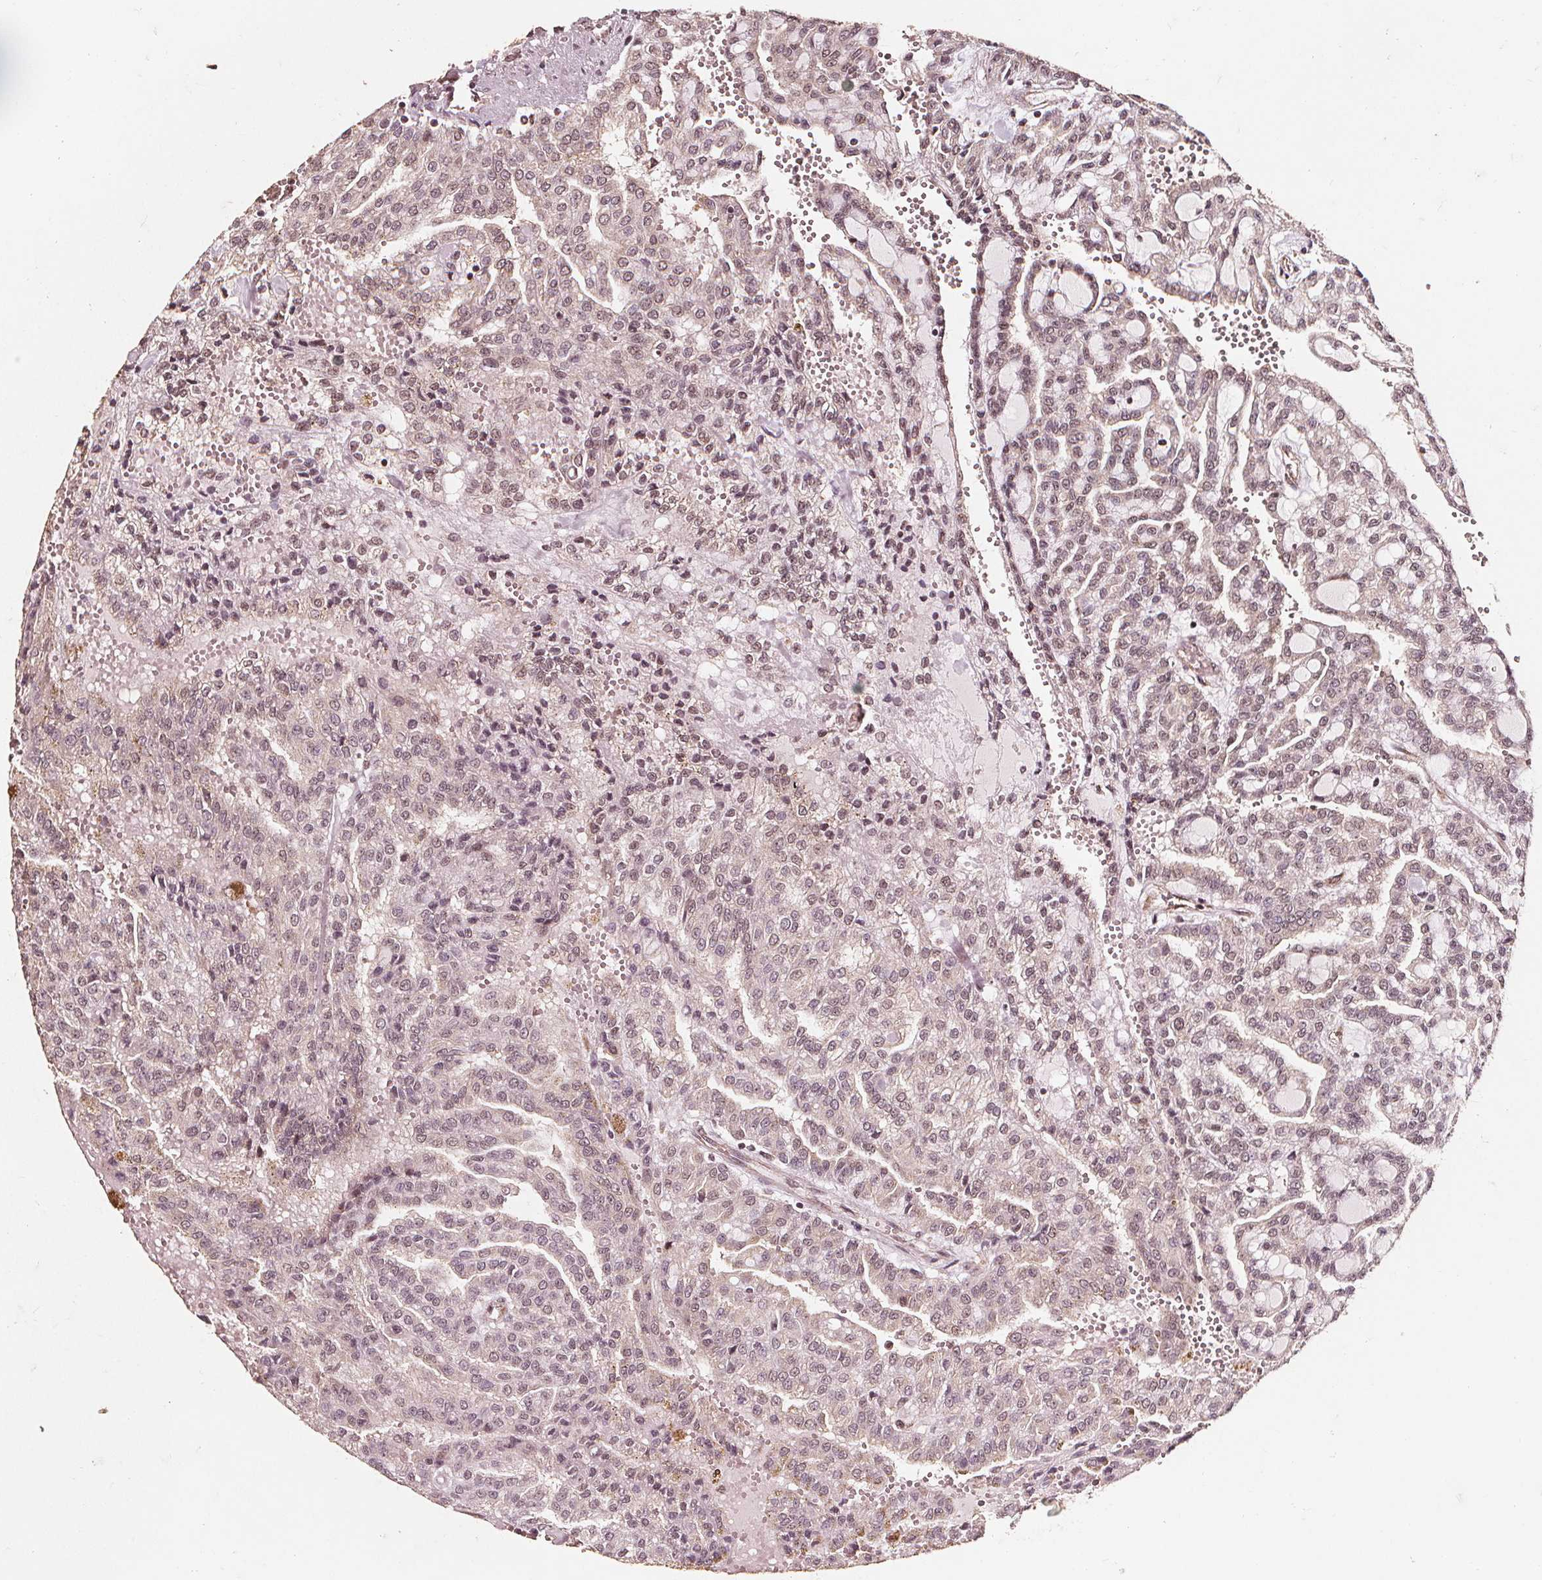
{"staining": {"intensity": "moderate", "quantity": ">75%", "location": "nuclear"}, "tissue": "renal cancer", "cell_type": "Tumor cells", "image_type": "cancer", "snomed": [{"axis": "morphology", "description": "Adenocarcinoma, NOS"}, {"axis": "topography", "description": "Kidney"}], "caption": "High-power microscopy captured an IHC image of renal cancer, revealing moderate nuclear positivity in about >75% of tumor cells.", "gene": "SMN1", "patient": {"sex": "male", "age": 63}}